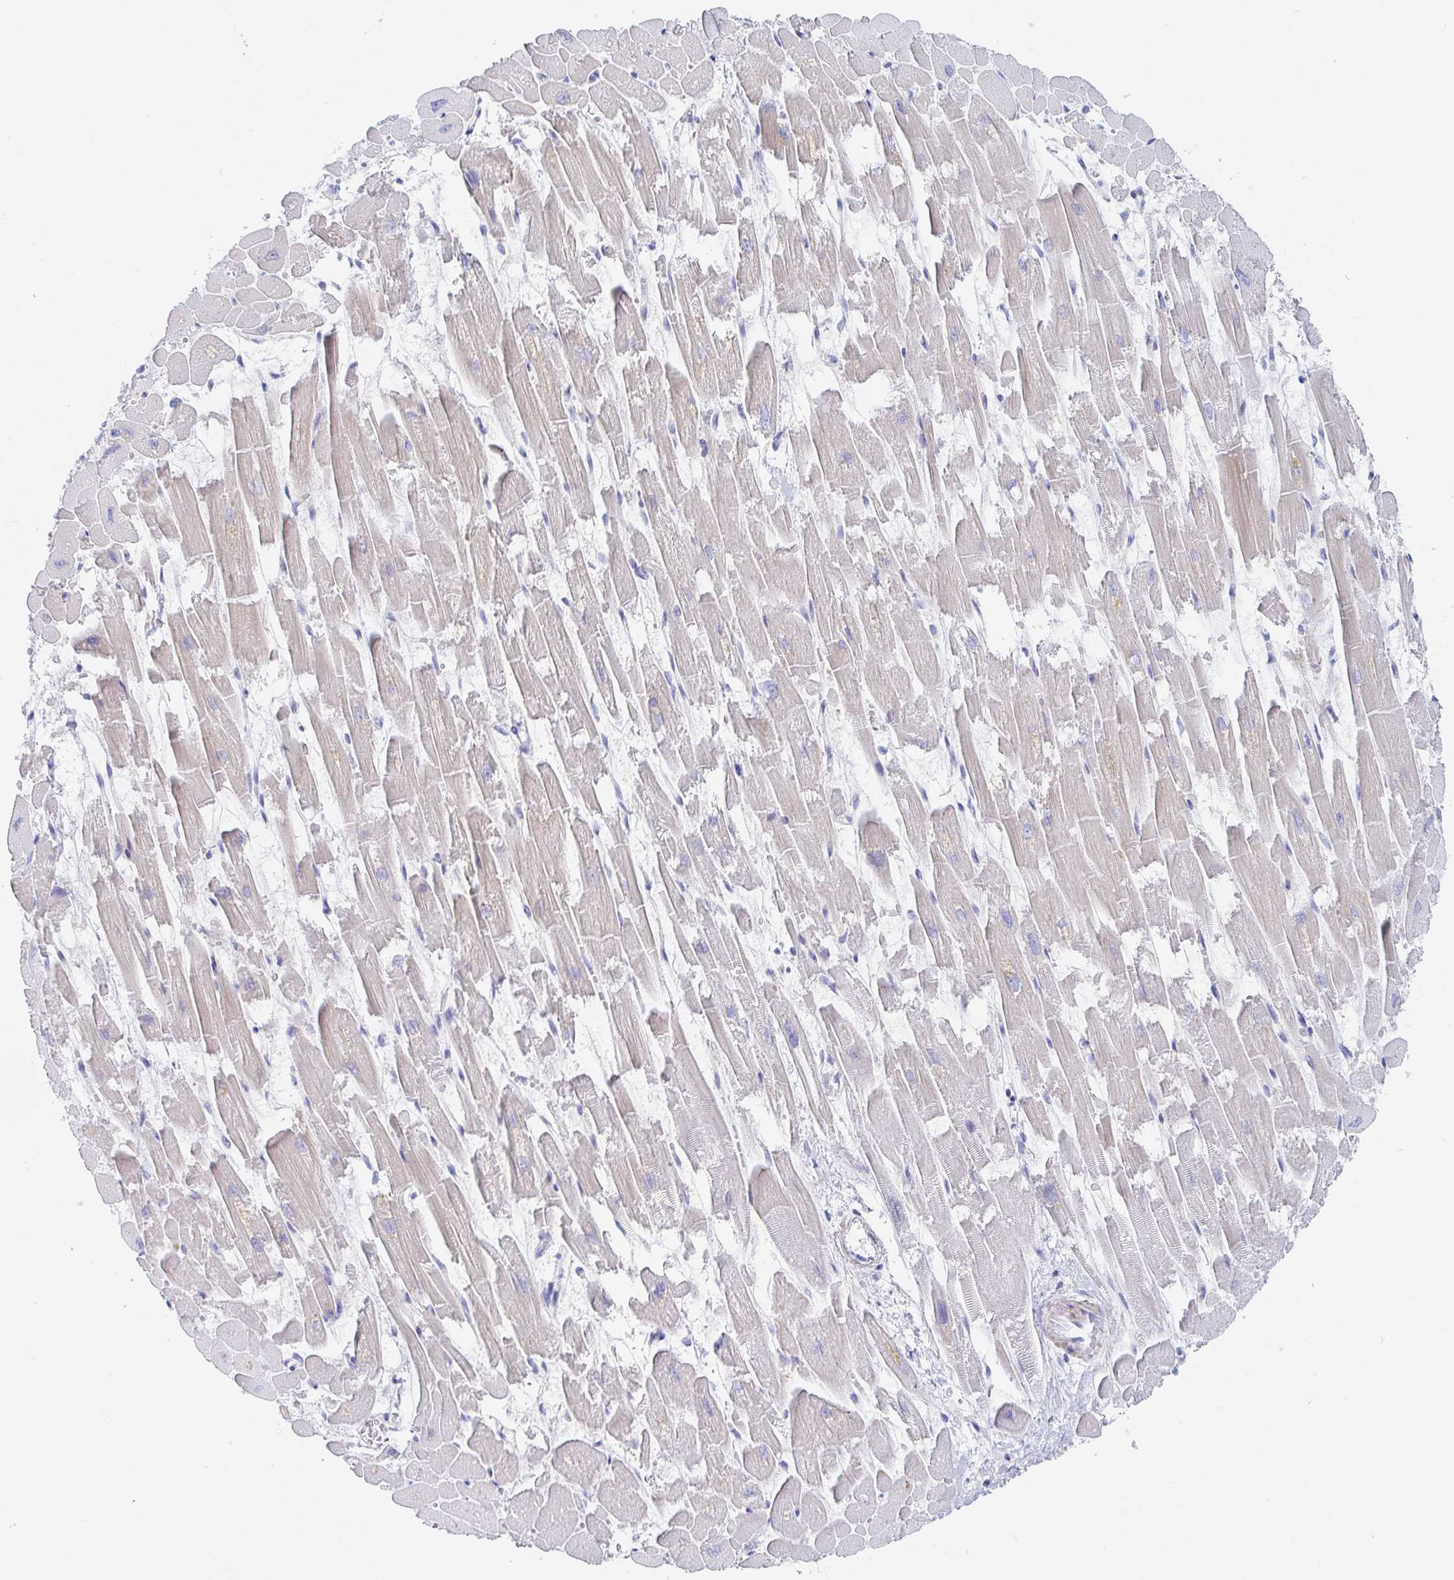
{"staining": {"intensity": "weak", "quantity": "25%-75%", "location": "cytoplasmic/membranous"}, "tissue": "heart muscle", "cell_type": "Cardiomyocytes", "image_type": "normal", "snomed": [{"axis": "morphology", "description": "Normal tissue, NOS"}, {"axis": "topography", "description": "Heart"}], "caption": "A high-resolution photomicrograph shows immunohistochemistry staining of unremarkable heart muscle, which demonstrates weak cytoplasmic/membranous staining in about 25%-75% of cardiomyocytes.", "gene": "PACSIN1", "patient": {"sex": "female", "age": 52}}